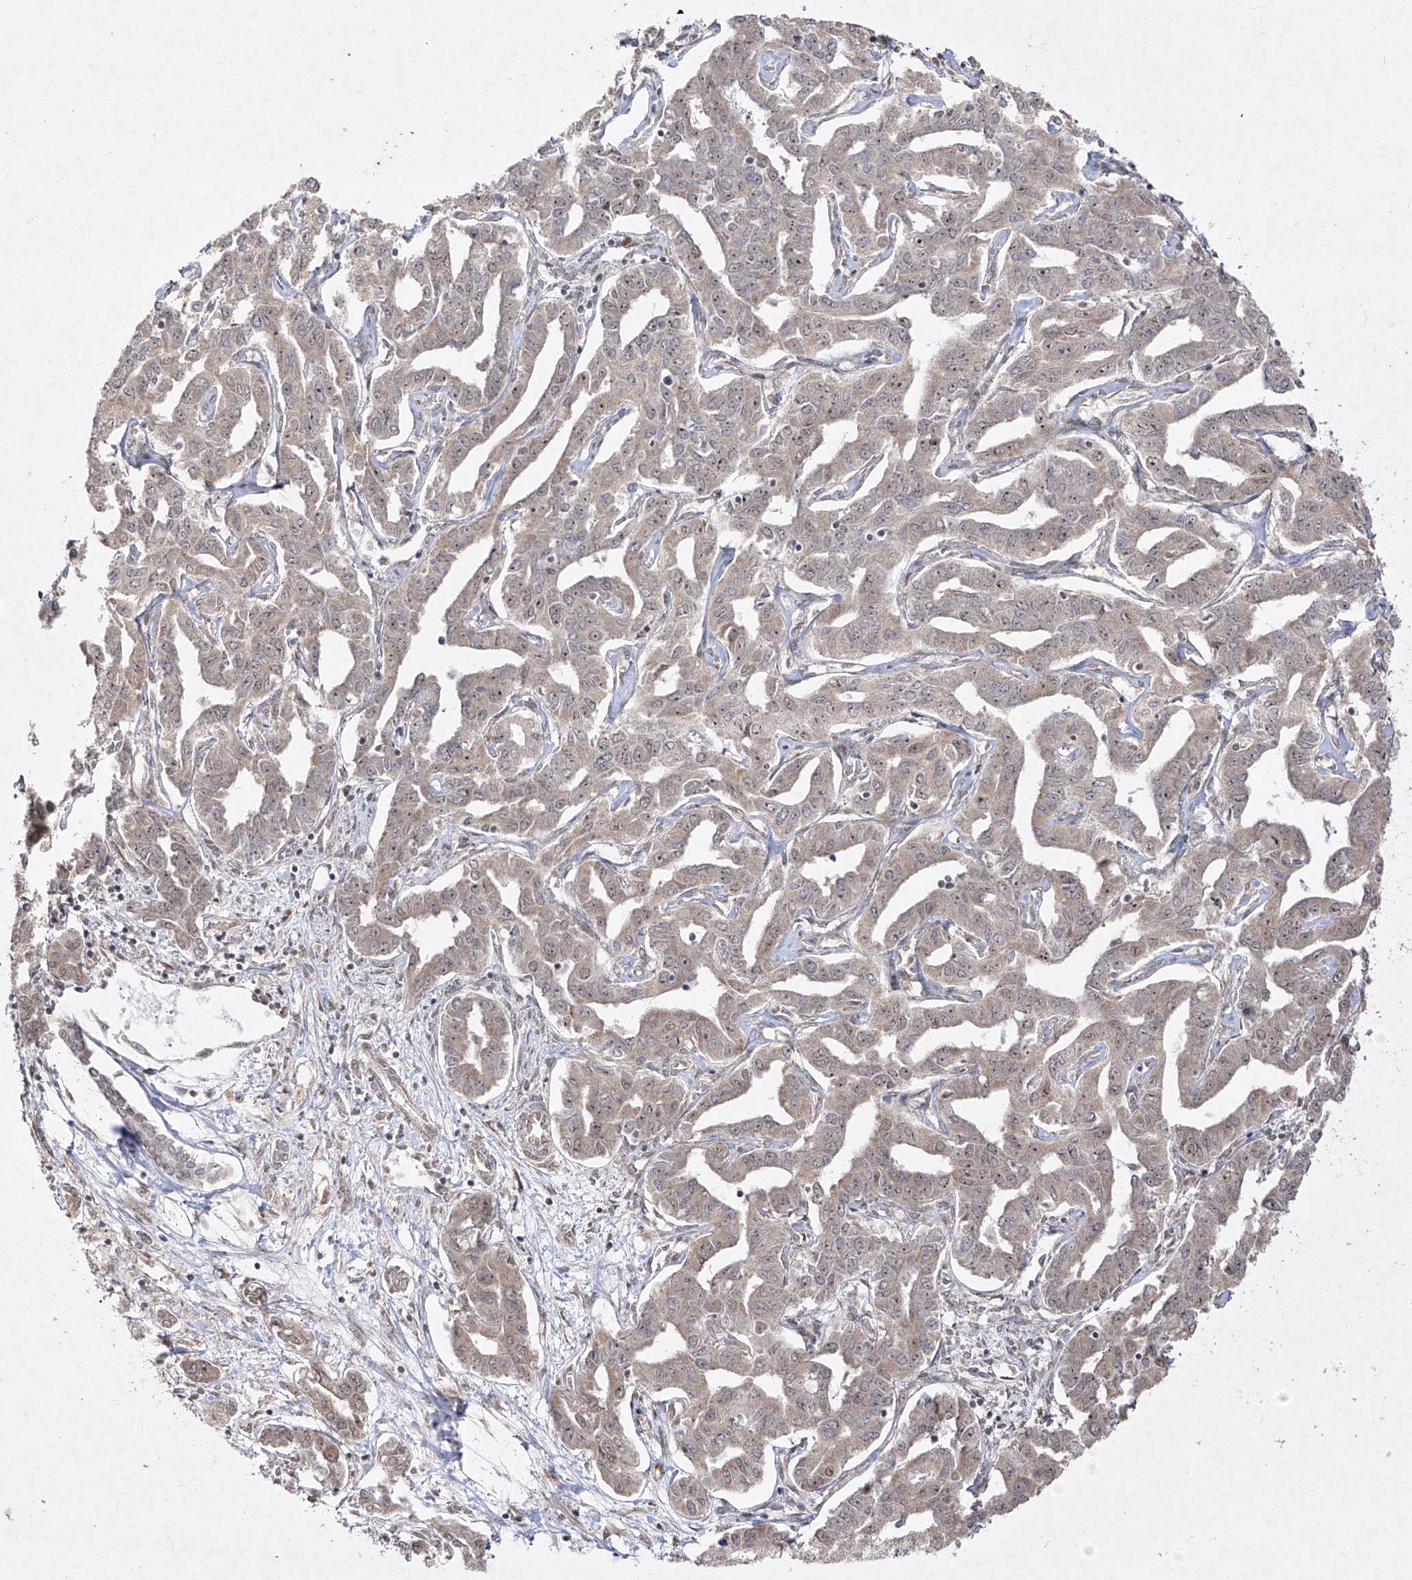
{"staining": {"intensity": "weak", "quantity": "<25%", "location": "nuclear"}, "tissue": "liver cancer", "cell_type": "Tumor cells", "image_type": "cancer", "snomed": [{"axis": "morphology", "description": "Cholangiocarcinoma"}, {"axis": "topography", "description": "Liver"}], "caption": "Histopathology image shows no significant protein staining in tumor cells of liver cholangiocarcinoma.", "gene": "SNRNP27", "patient": {"sex": "male", "age": 59}}